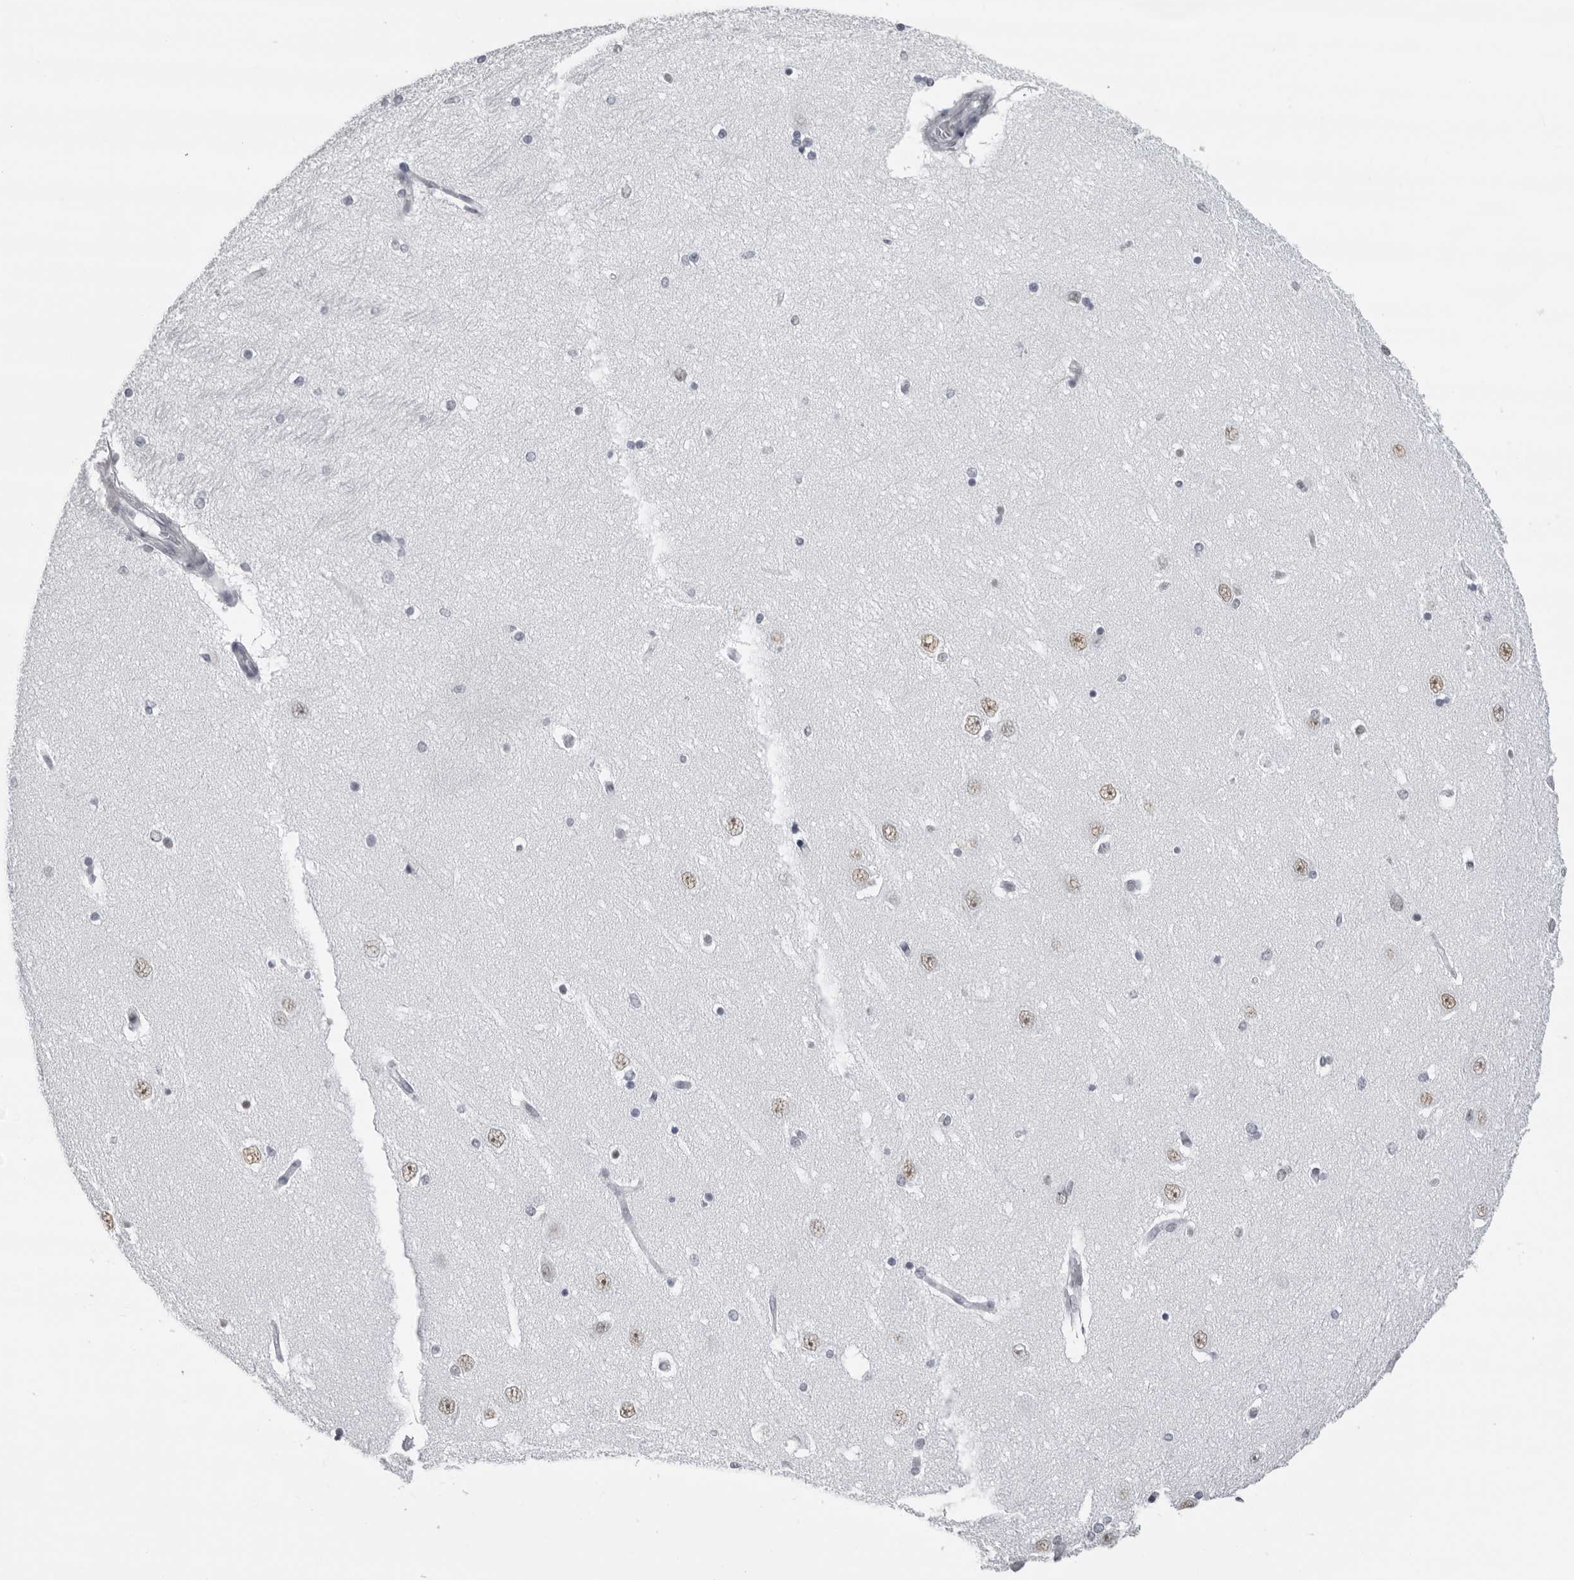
{"staining": {"intensity": "negative", "quantity": "none", "location": "none"}, "tissue": "hippocampus", "cell_type": "Glial cells", "image_type": "normal", "snomed": [{"axis": "morphology", "description": "Normal tissue, NOS"}, {"axis": "topography", "description": "Hippocampus"}], "caption": "This photomicrograph is of unremarkable hippocampus stained with immunohistochemistry to label a protein in brown with the nuclei are counter-stained blue. There is no expression in glial cells.", "gene": "ESPN", "patient": {"sex": "female", "age": 54}}